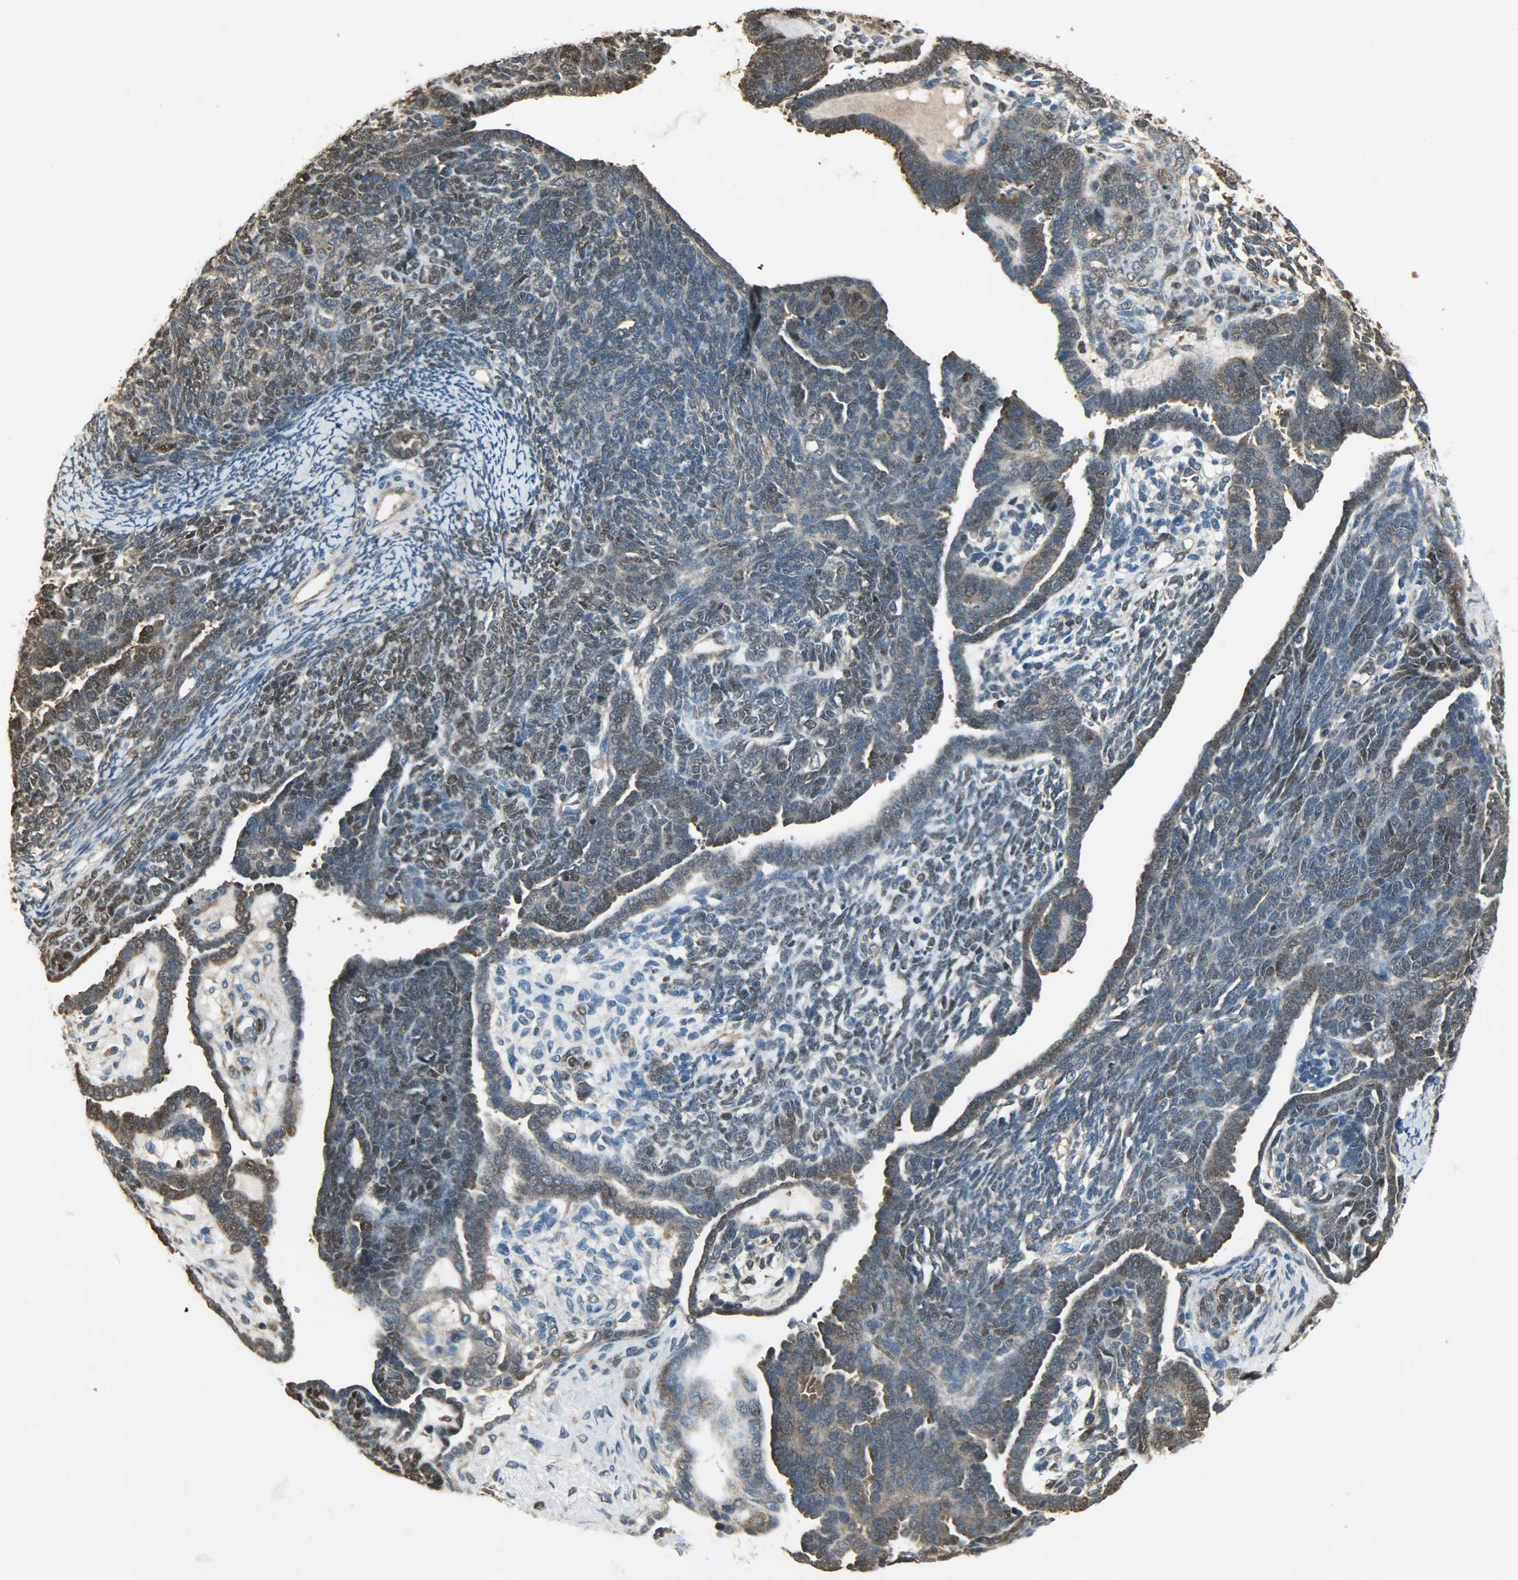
{"staining": {"intensity": "strong", "quantity": "25%-75%", "location": "cytoplasmic/membranous,nuclear"}, "tissue": "endometrial cancer", "cell_type": "Tumor cells", "image_type": "cancer", "snomed": [{"axis": "morphology", "description": "Neoplasm, malignant, NOS"}, {"axis": "topography", "description": "Endometrium"}], "caption": "Immunohistochemical staining of endometrial cancer exhibits high levels of strong cytoplasmic/membranous and nuclear staining in approximately 25%-75% of tumor cells.", "gene": "LDHB", "patient": {"sex": "female", "age": 74}}